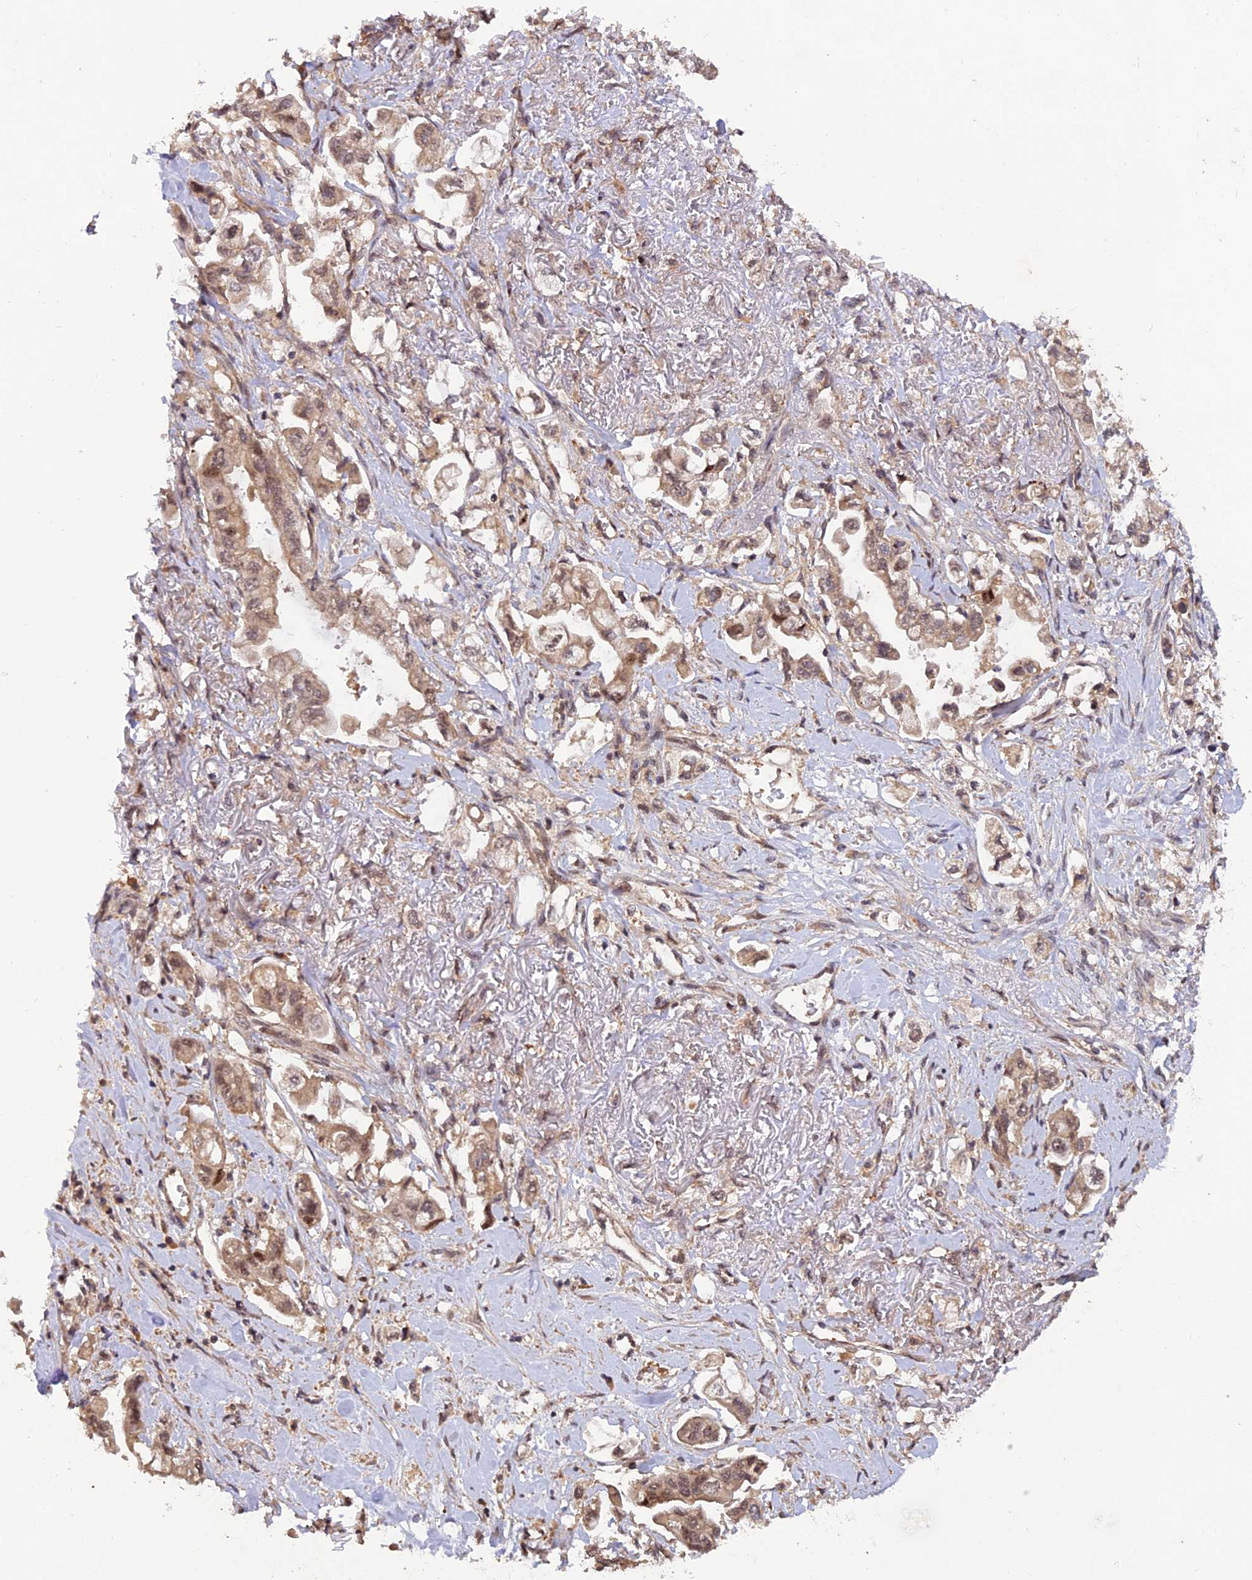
{"staining": {"intensity": "moderate", "quantity": ">75%", "location": "cytoplasmic/membranous,nuclear"}, "tissue": "stomach cancer", "cell_type": "Tumor cells", "image_type": "cancer", "snomed": [{"axis": "morphology", "description": "Adenocarcinoma, NOS"}, {"axis": "topography", "description": "Stomach"}], "caption": "Approximately >75% of tumor cells in human stomach cancer reveal moderate cytoplasmic/membranous and nuclear protein expression as visualized by brown immunohistochemical staining.", "gene": "REV1", "patient": {"sex": "male", "age": 62}}